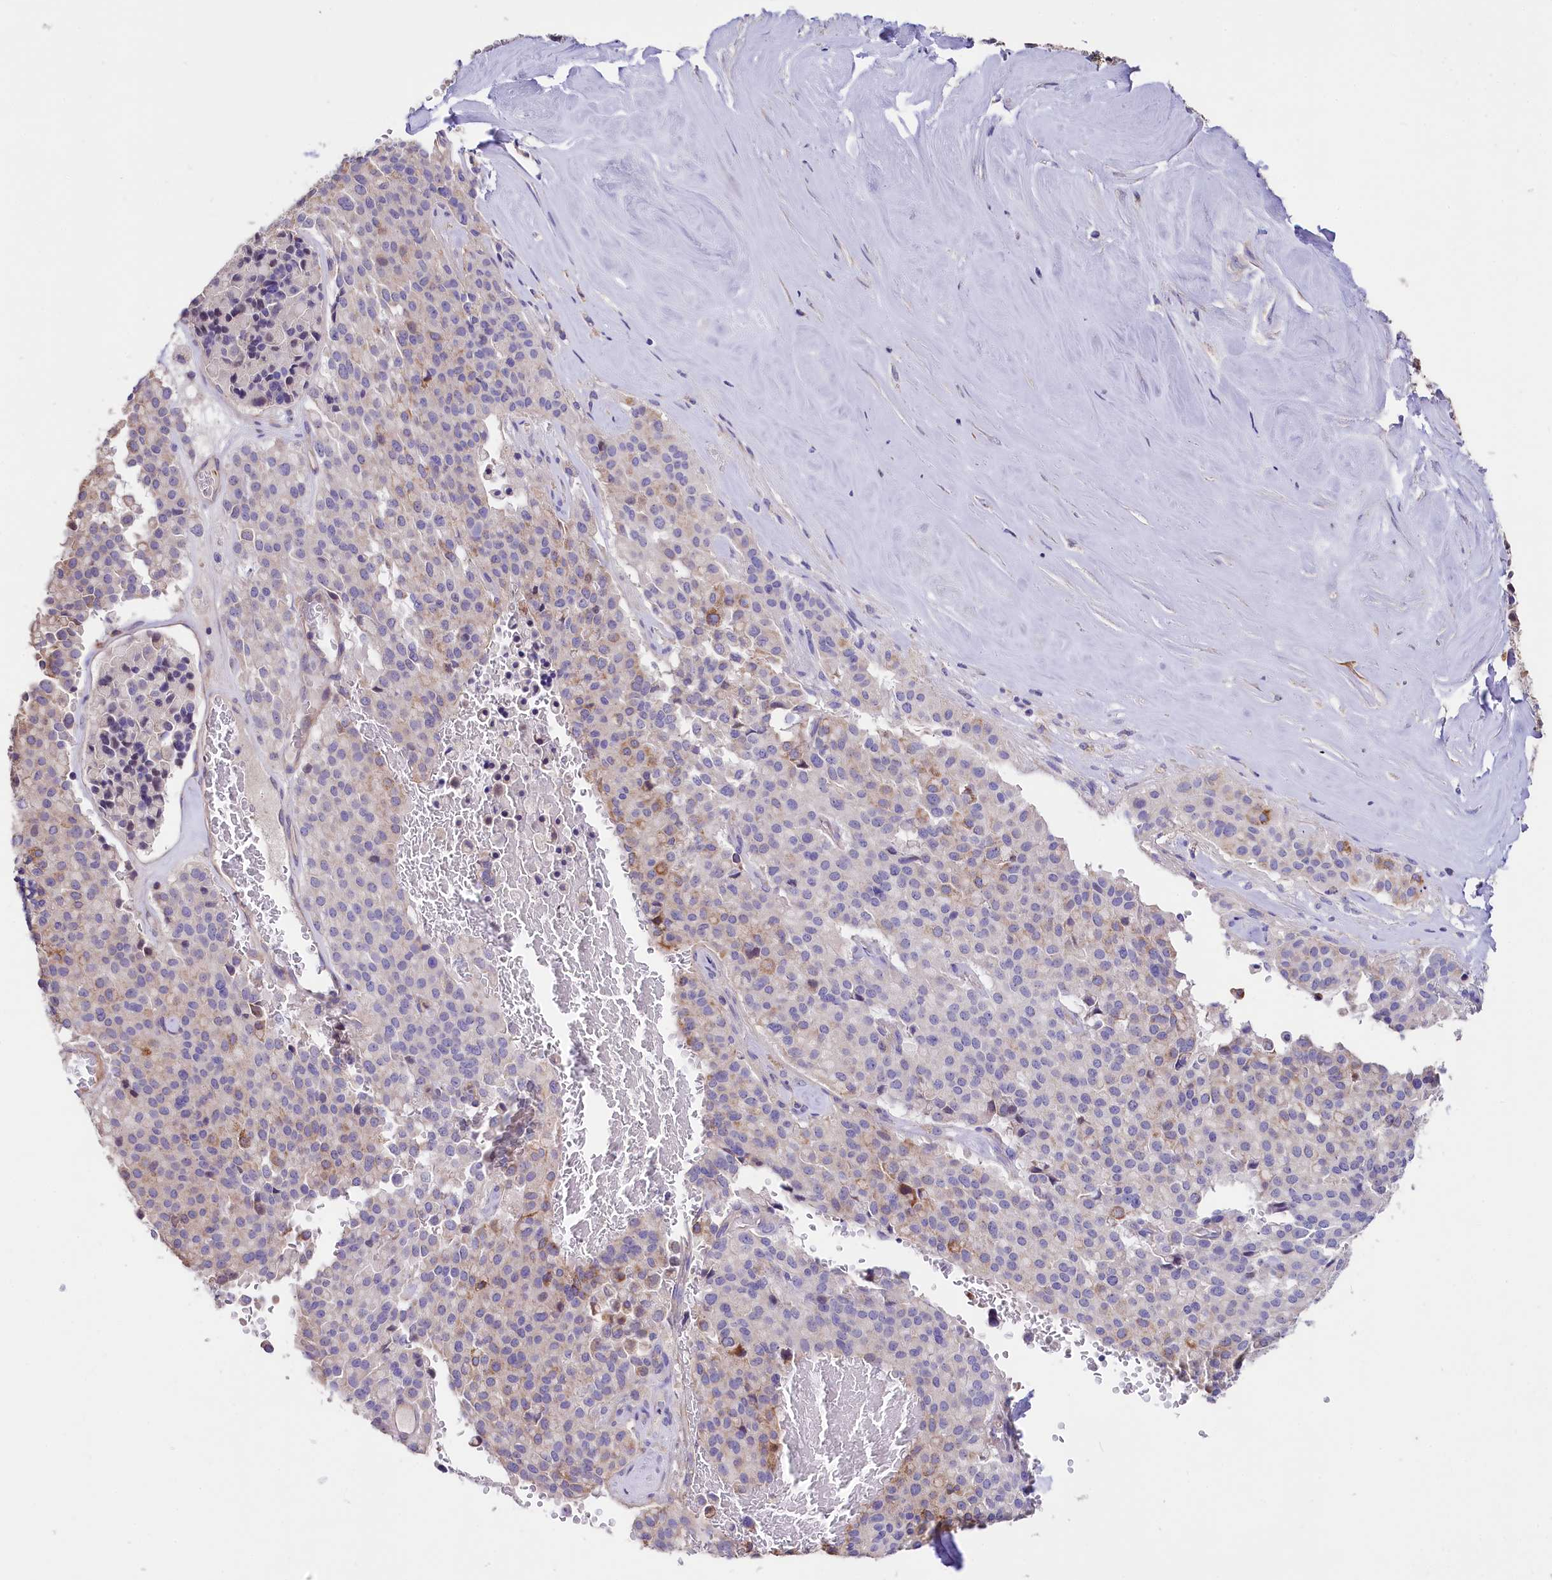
{"staining": {"intensity": "weak", "quantity": "<25%", "location": "cytoplasmic/membranous"}, "tissue": "pancreatic cancer", "cell_type": "Tumor cells", "image_type": "cancer", "snomed": [{"axis": "morphology", "description": "Adenocarcinoma, NOS"}, {"axis": "topography", "description": "Pancreas"}], "caption": "Tumor cells are negative for protein expression in human adenocarcinoma (pancreatic).", "gene": "RPUSD3", "patient": {"sex": "male", "age": 65}}